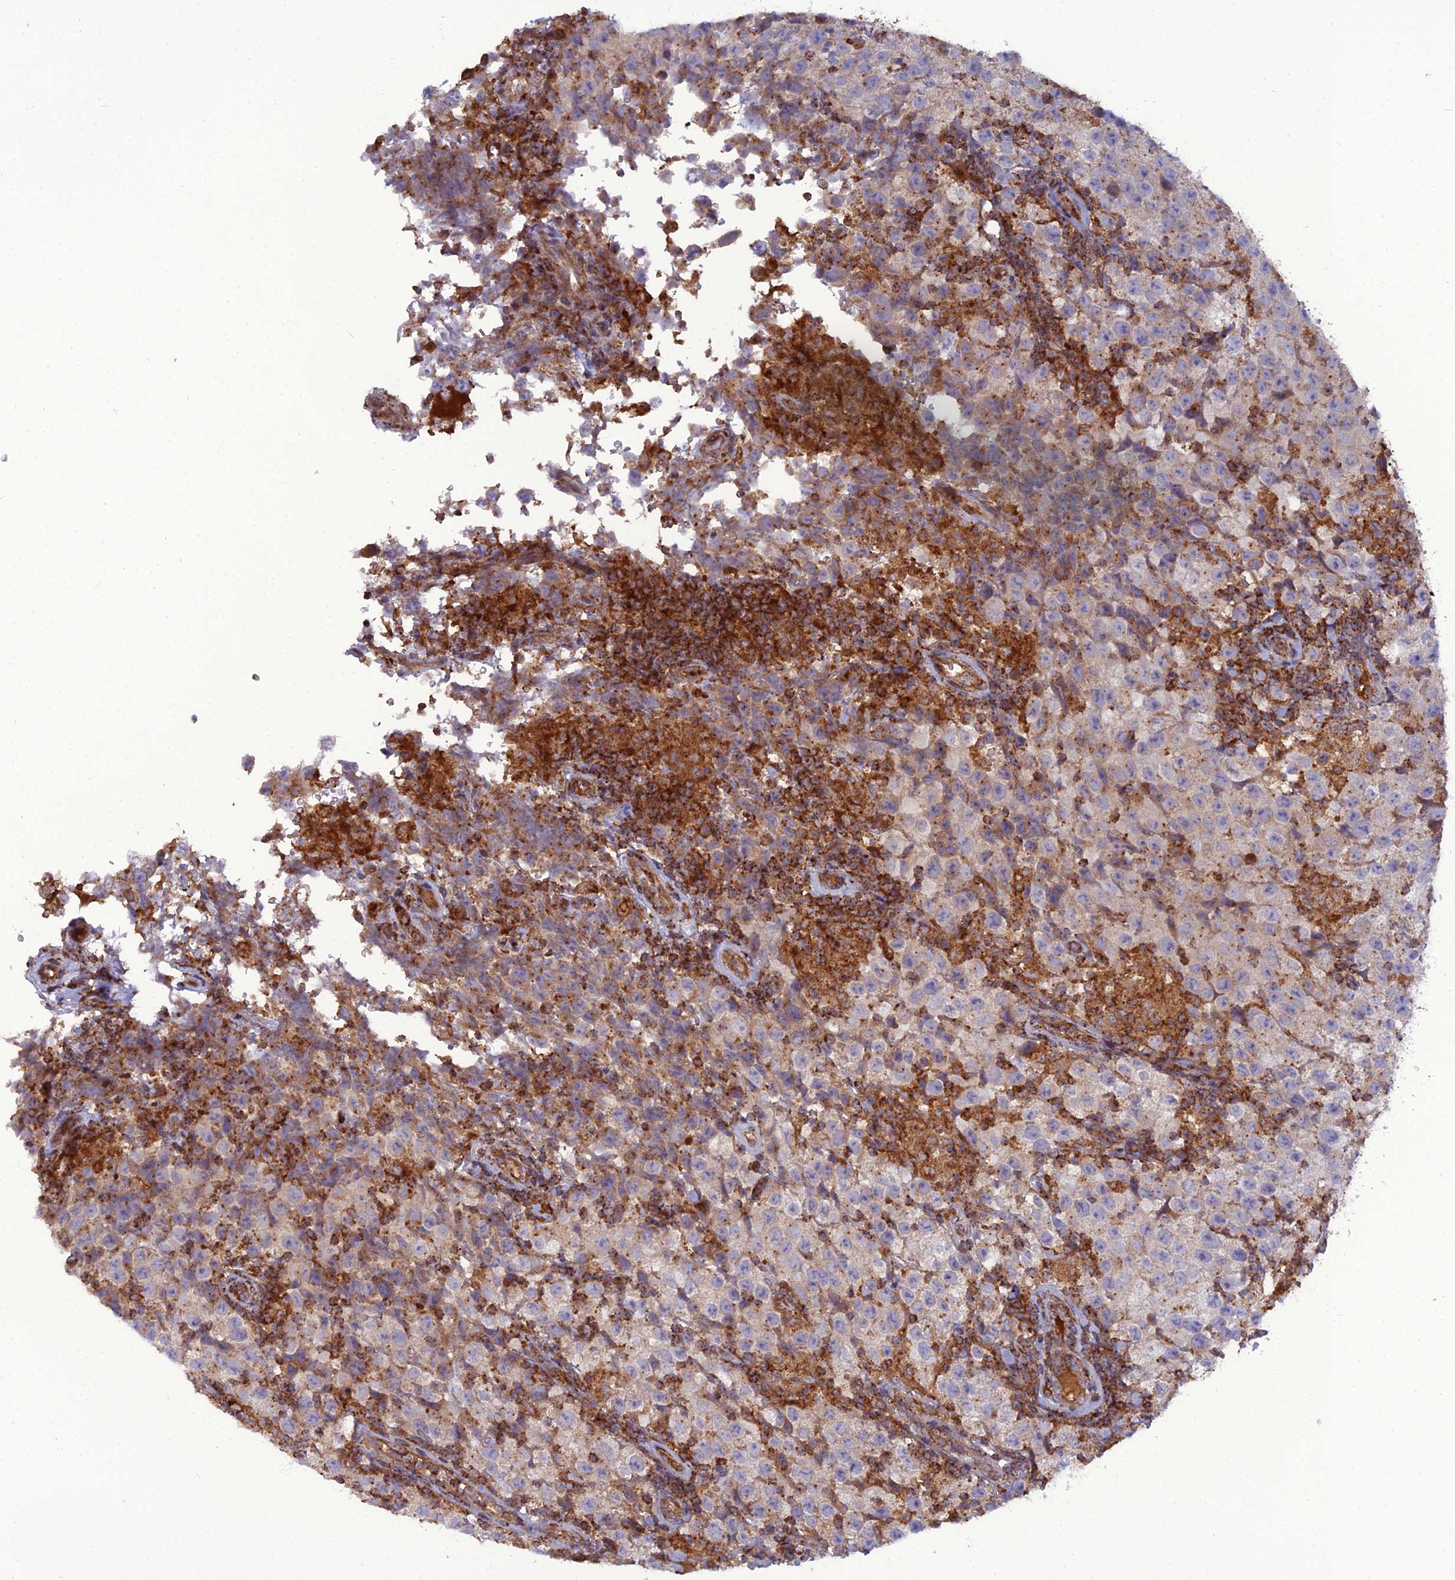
{"staining": {"intensity": "weak", "quantity": "<25%", "location": "cytoplasmic/membranous"}, "tissue": "testis cancer", "cell_type": "Tumor cells", "image_type": "cancer", "snomed": [{"axis": "morphology", "description": "Seminoma, NOS"}, {"axis": "morphology", "description": "Carcinoma, Embryonal, NOS"}, {"axis": "topography", "description": "Testis"}], "caption": "Immunohistochemistry (IHC) micrograph of human testis cancer (seminoma) stained for a protein (brown), which exhibits no positivity in tumor cells. (Immunohistochemistry (IHC), brightfield microscopy, high magnification).", "gene": "LNPEP", "patient": {"sex": "male", "age": 41}}